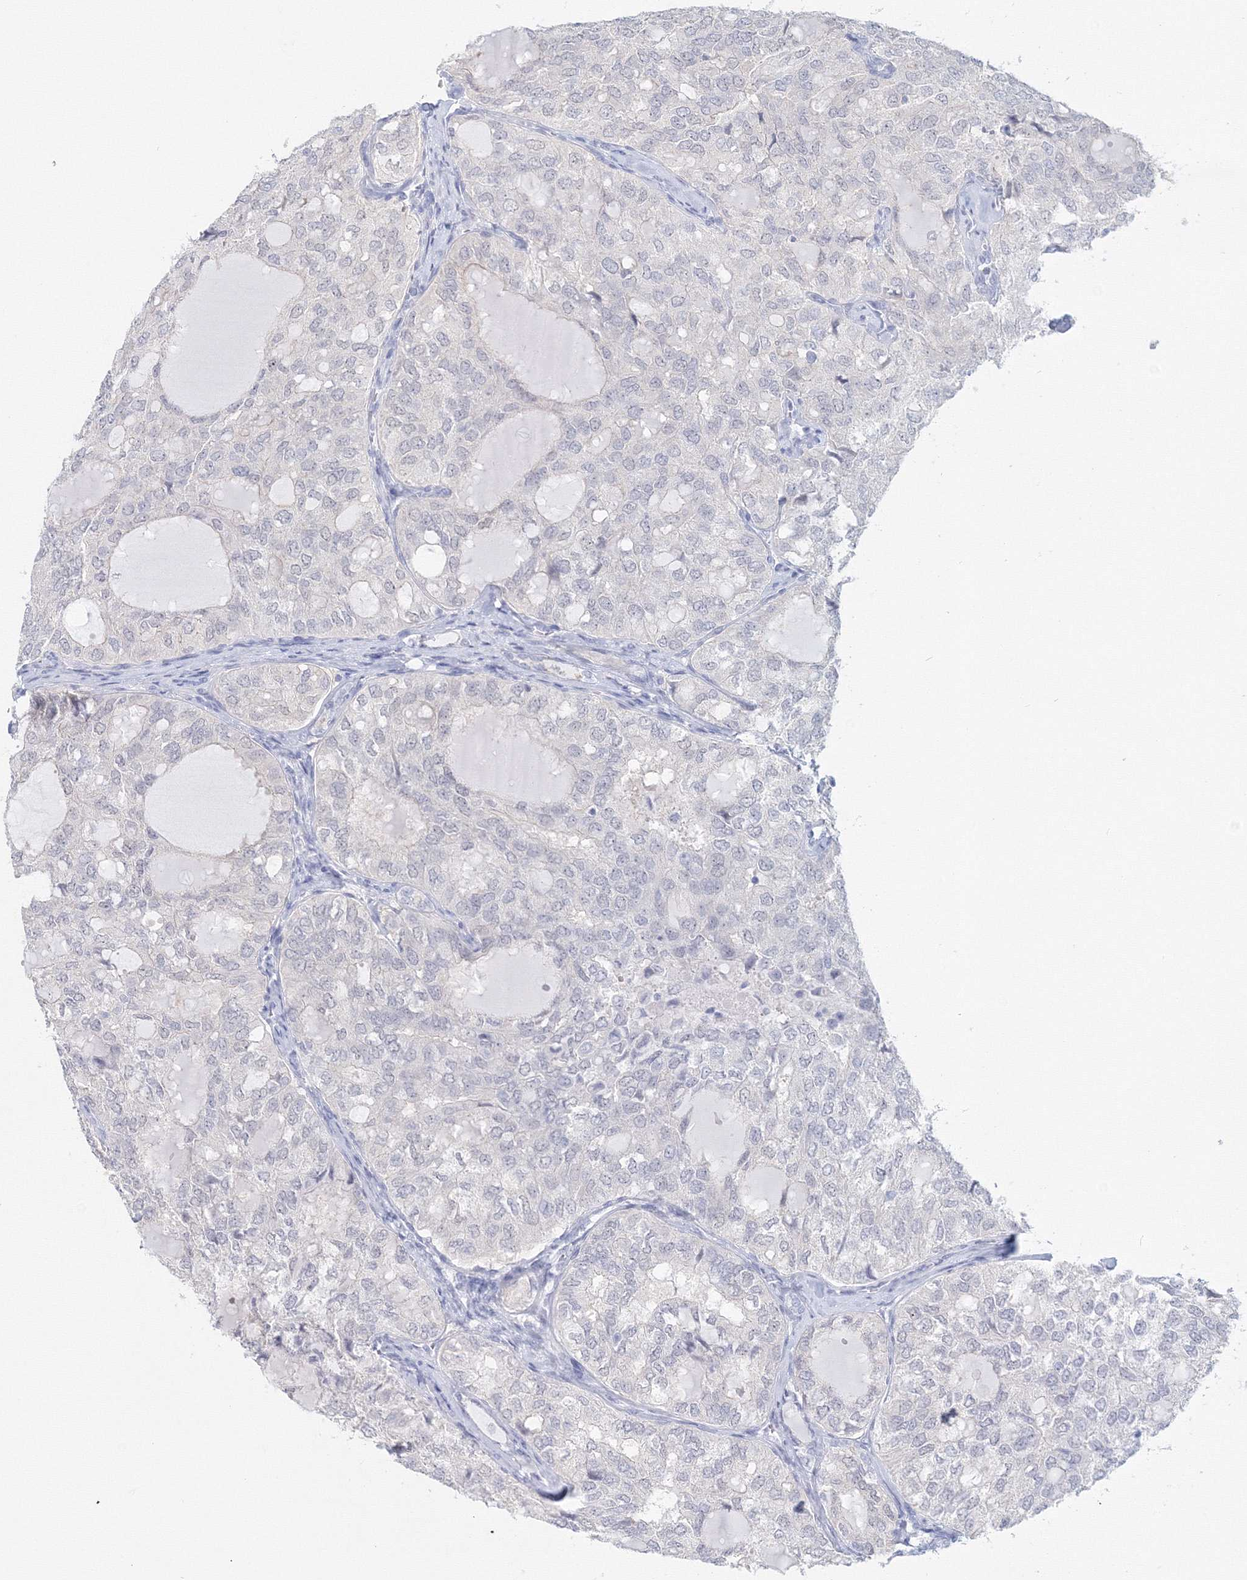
{"staining": {"intensity": "negative", "quantity": "none", "location": "none"}, "tissue": "thyroid cancer", "cell_type": "Tumor cells", "image_type": "cancer", "snomed": [{"axis": "morphology", "description": "Follicular adenoma carcinoma, NOS"}, {"axis": "topography", "description": "Thyroid gland"}], "caption": "Immunohistochemistry (IHC) of thyroid follicular adenoma carcinoma displays no expression in tumor cells. (DAB (3,3'-diaminobenzidine) immunohistochemistry visualized using brightfield microscopy, high magnification).", "gene": "VSIG1", "patient": {"sex": "male", "age": 75}}